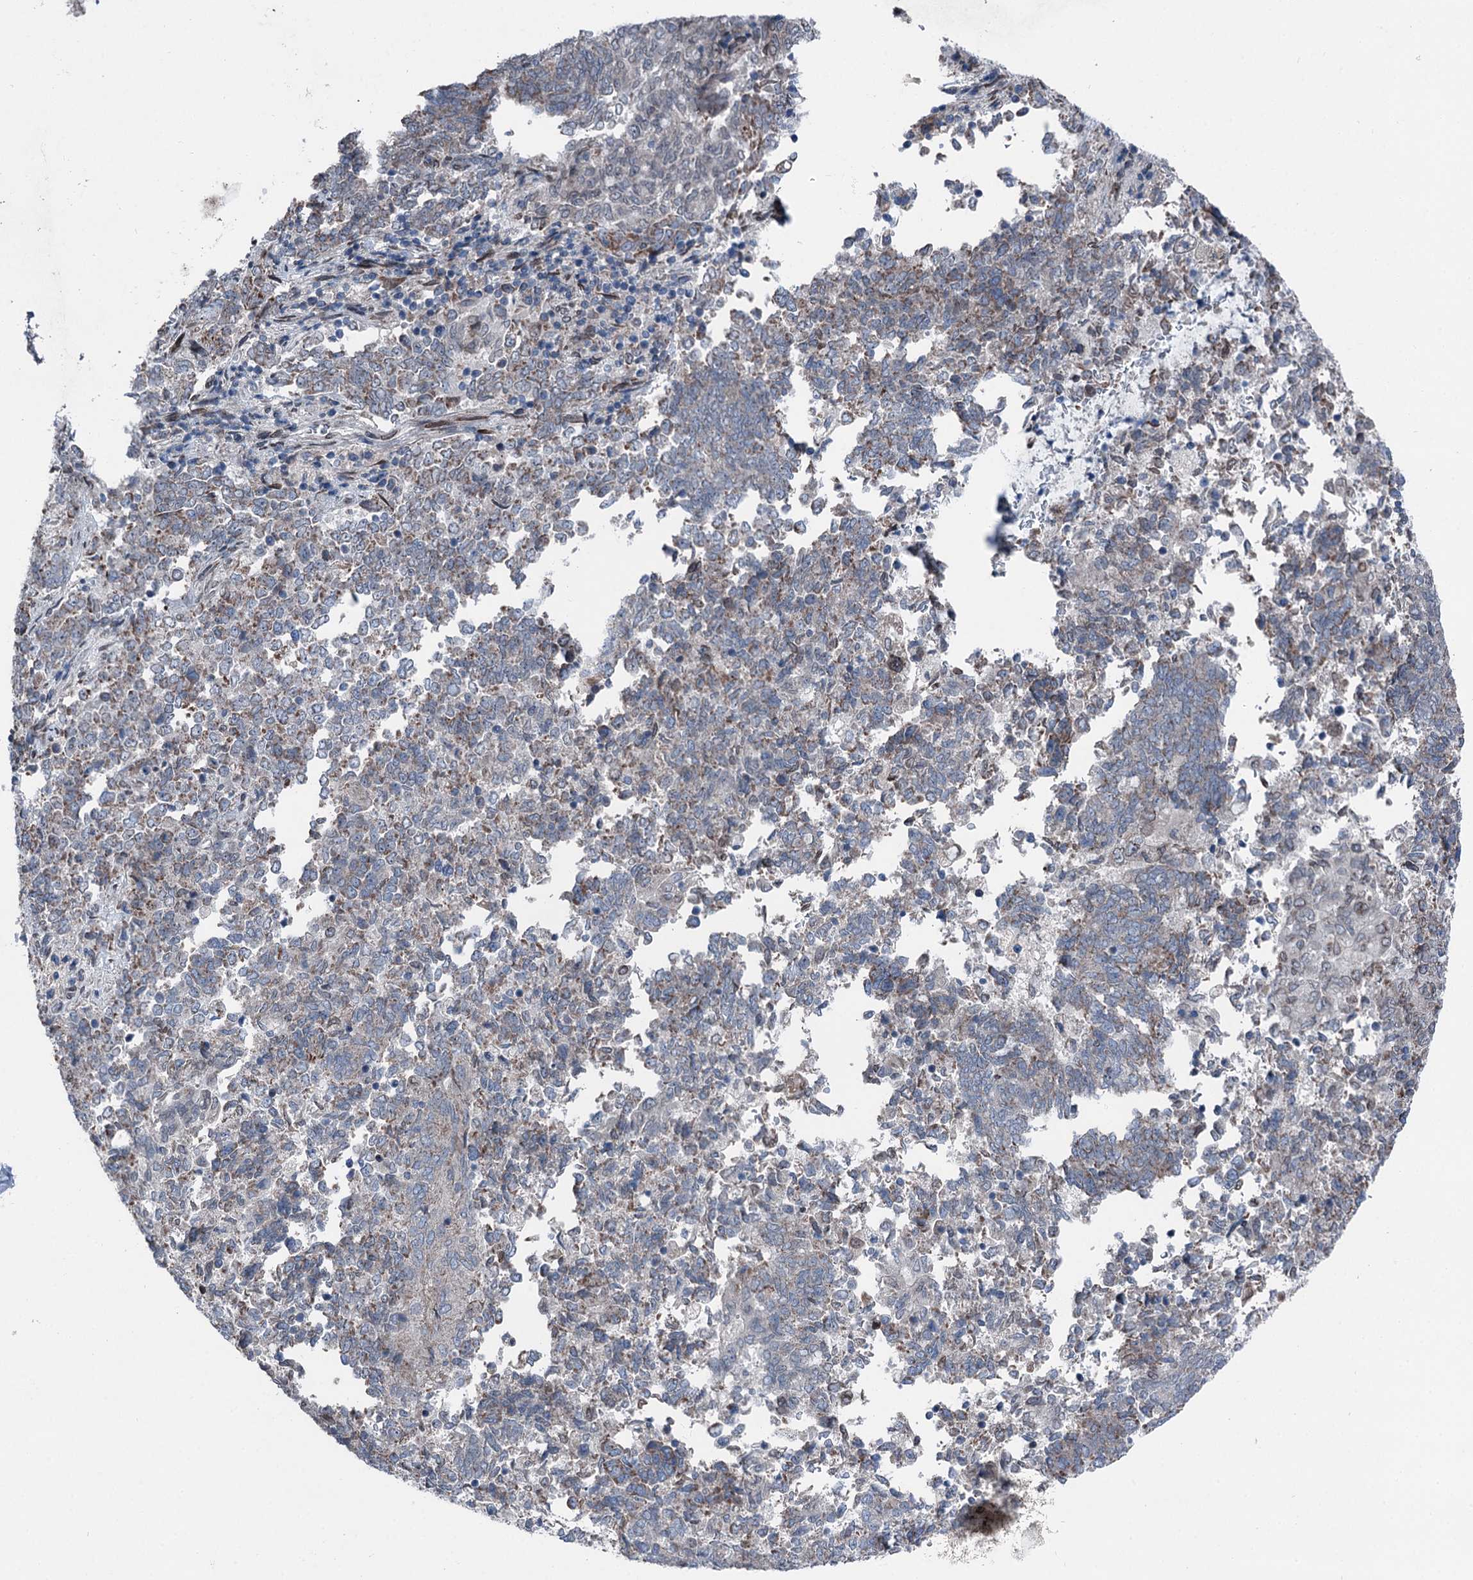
{"staining": {"intensity": "weak", "quantity": "25%-75%", "location": "cytoplasmic/membranous"}, "tissue": "endometrial cancer", "cell_type": "Tumor cells", "image_type": "cancer", "snomed": [{"axis": "morphology", "description": "Adenocarcinoma, NOS"}, {"axis": "topography", "description": "Endometrium"}], "caption": "An immunohistochemistry (IHC) photomicrograph of neoplastic tissue is shown. Protein staining in brown labels weak cytoplasmic/membranous positivity in endometrial cancer within tumor cells.", "gene": "MRPL14", "patient": {"sex": "female", "age": 80}}